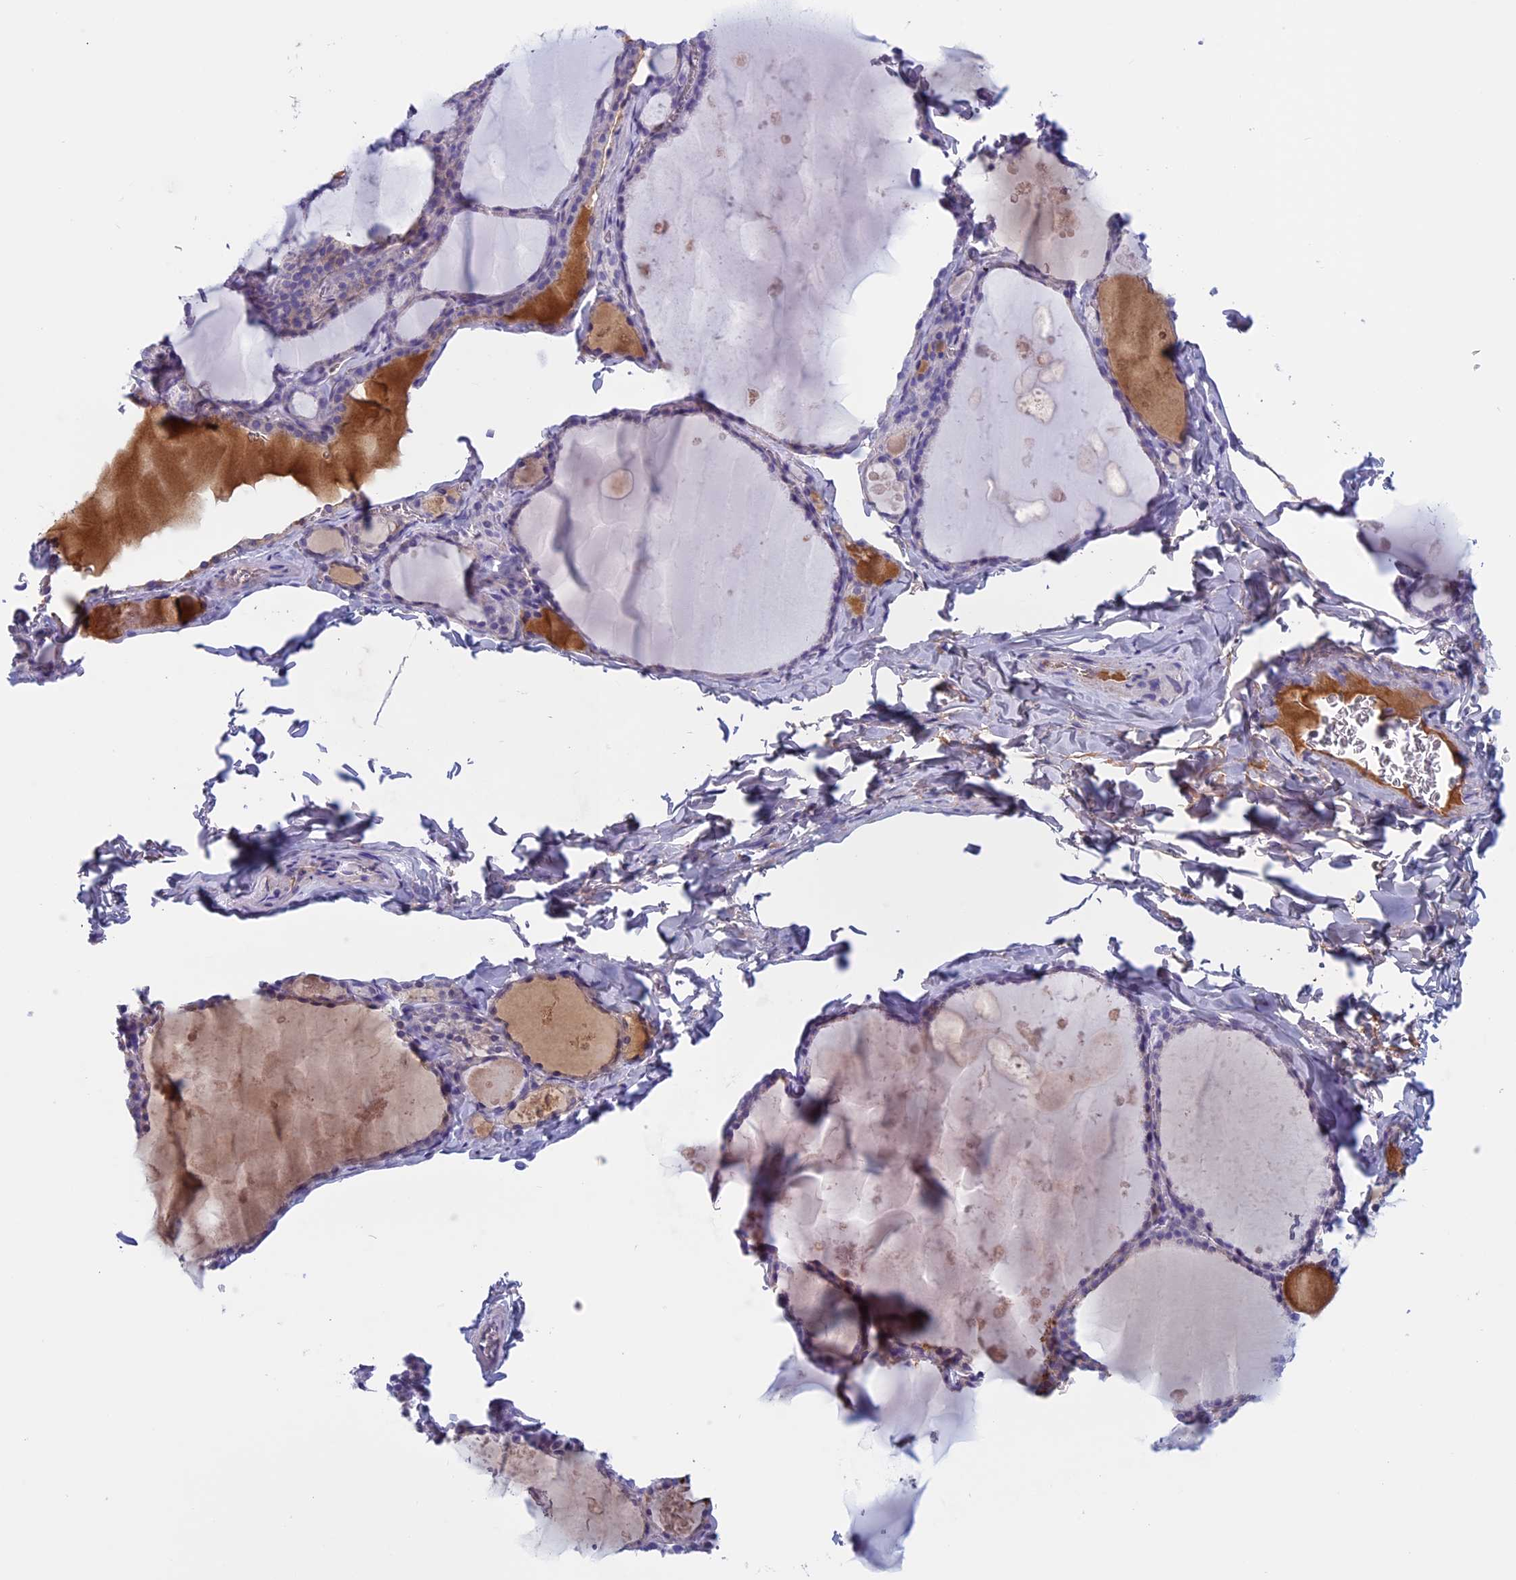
{"staining": {"intensity": "negative", "quantity": "none", "location": "none"}, "tissue": "thyroid gland", "cell_type": "Glandular cells", "image_type": "normal", "snomed": [{"axis": "morphology", "description": "Normal tissue, NOS"}, {"axis": "topography", "description": "Thyroid gland"}], "caption": "A photomicrograph of human thyroid gland is negative for staining in glandular cells. The staining was performed using DAB (3,3'-diaminobenzidine) to visualize the protein expression in brown, while the nuclei were stained in blue with hematoxylin (Magnification: 20x).", "gene": "ANGPTL2", "patient": {"sex": "male", "age": 56}}